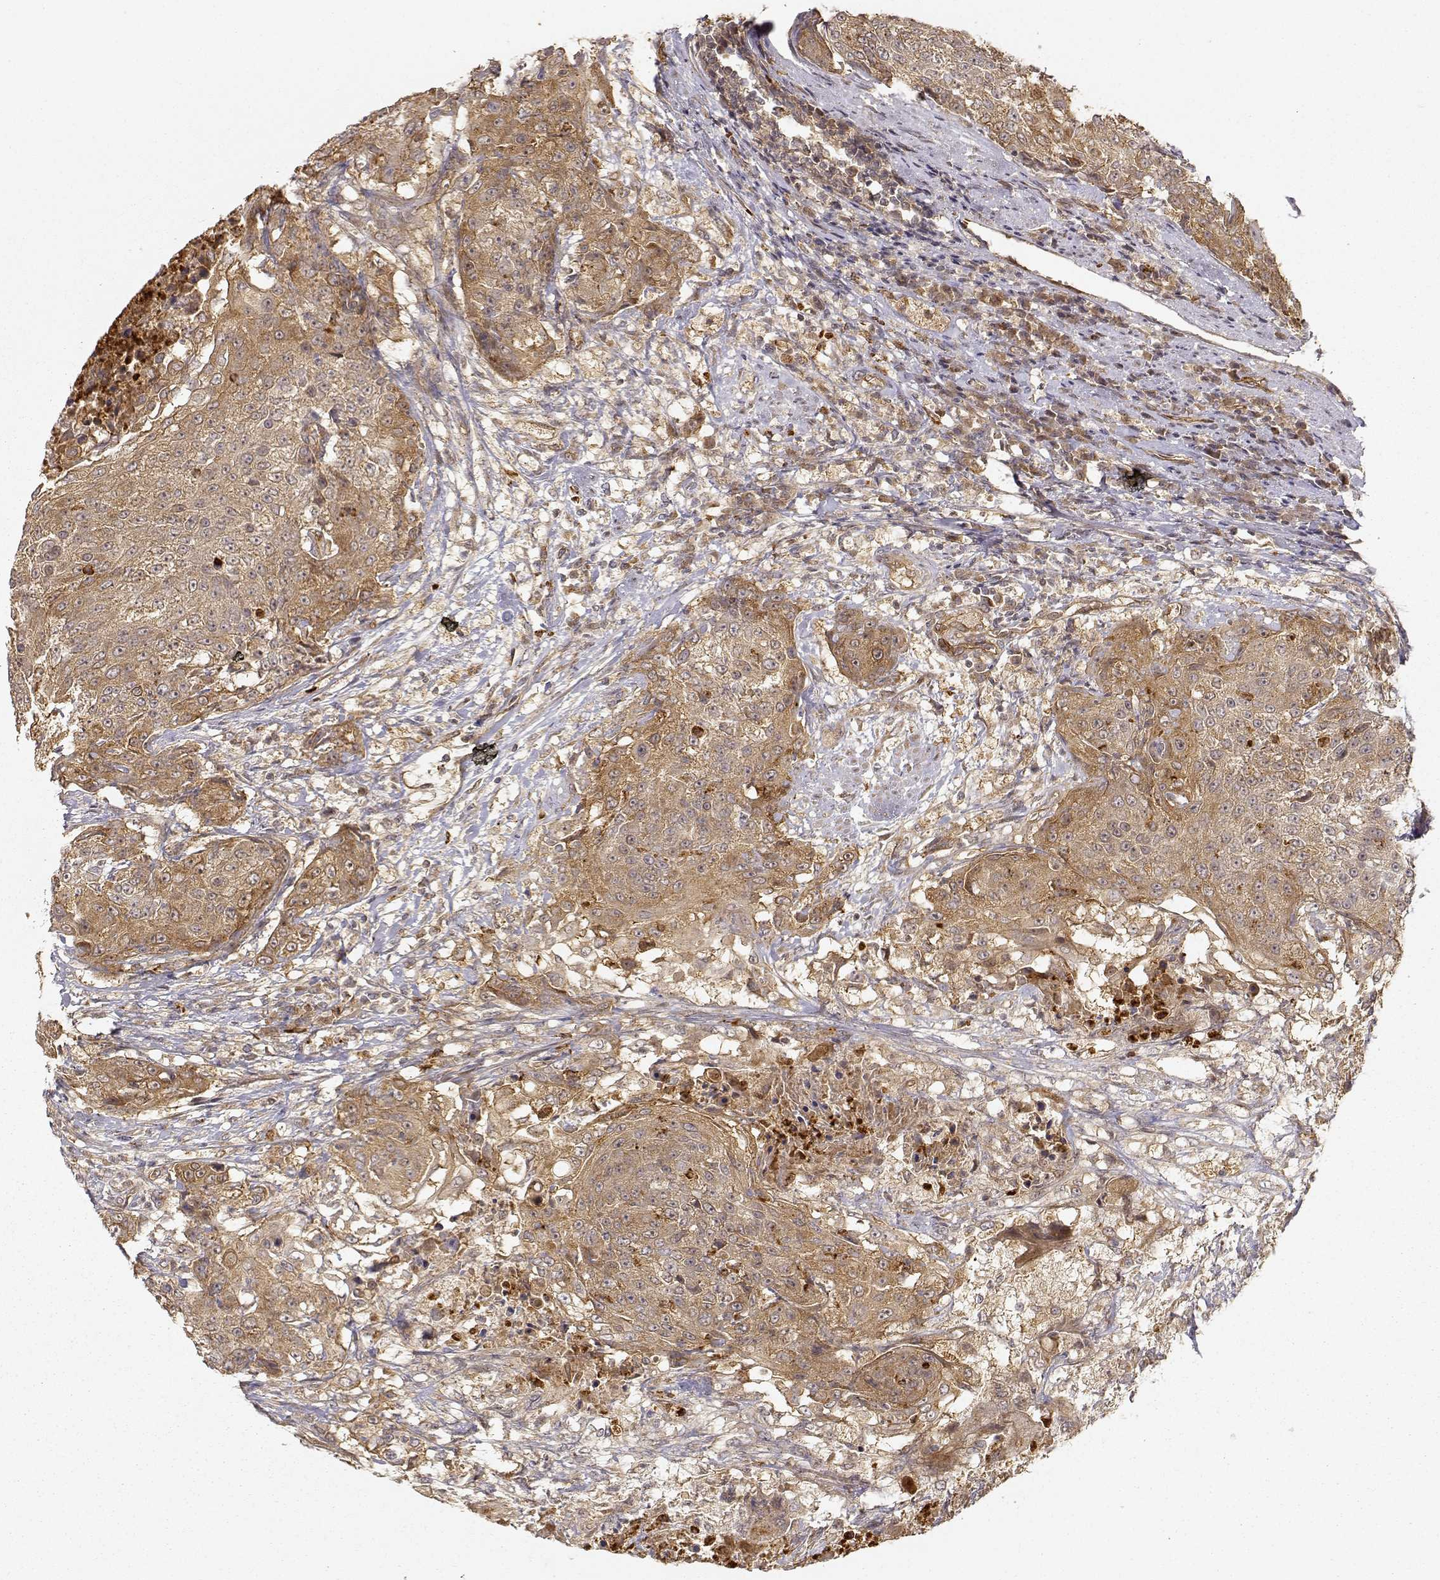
{"staining": {"intensity": "weak", "quantity": ">75%", "location": "cytoplasmic/membranous"}, "tissue": "urothelial cancer", "cell_type": "Tumor cells", "image_type": "cancer", "snomed": [{"axis": "morphology", "description": "Urothelial carcinoma, High grade"}, {"axis": "topography", "description": "Urinary bladder"}], "caption": "This histopathology image shows immunohistochemistry staining of urothelial cancer, with low weak cytoplasmic/membranous expression in approximately >75% of tumor cells.", "gene": "CDK5RAP2", "patient": {"sex": "female", "age": 63}}